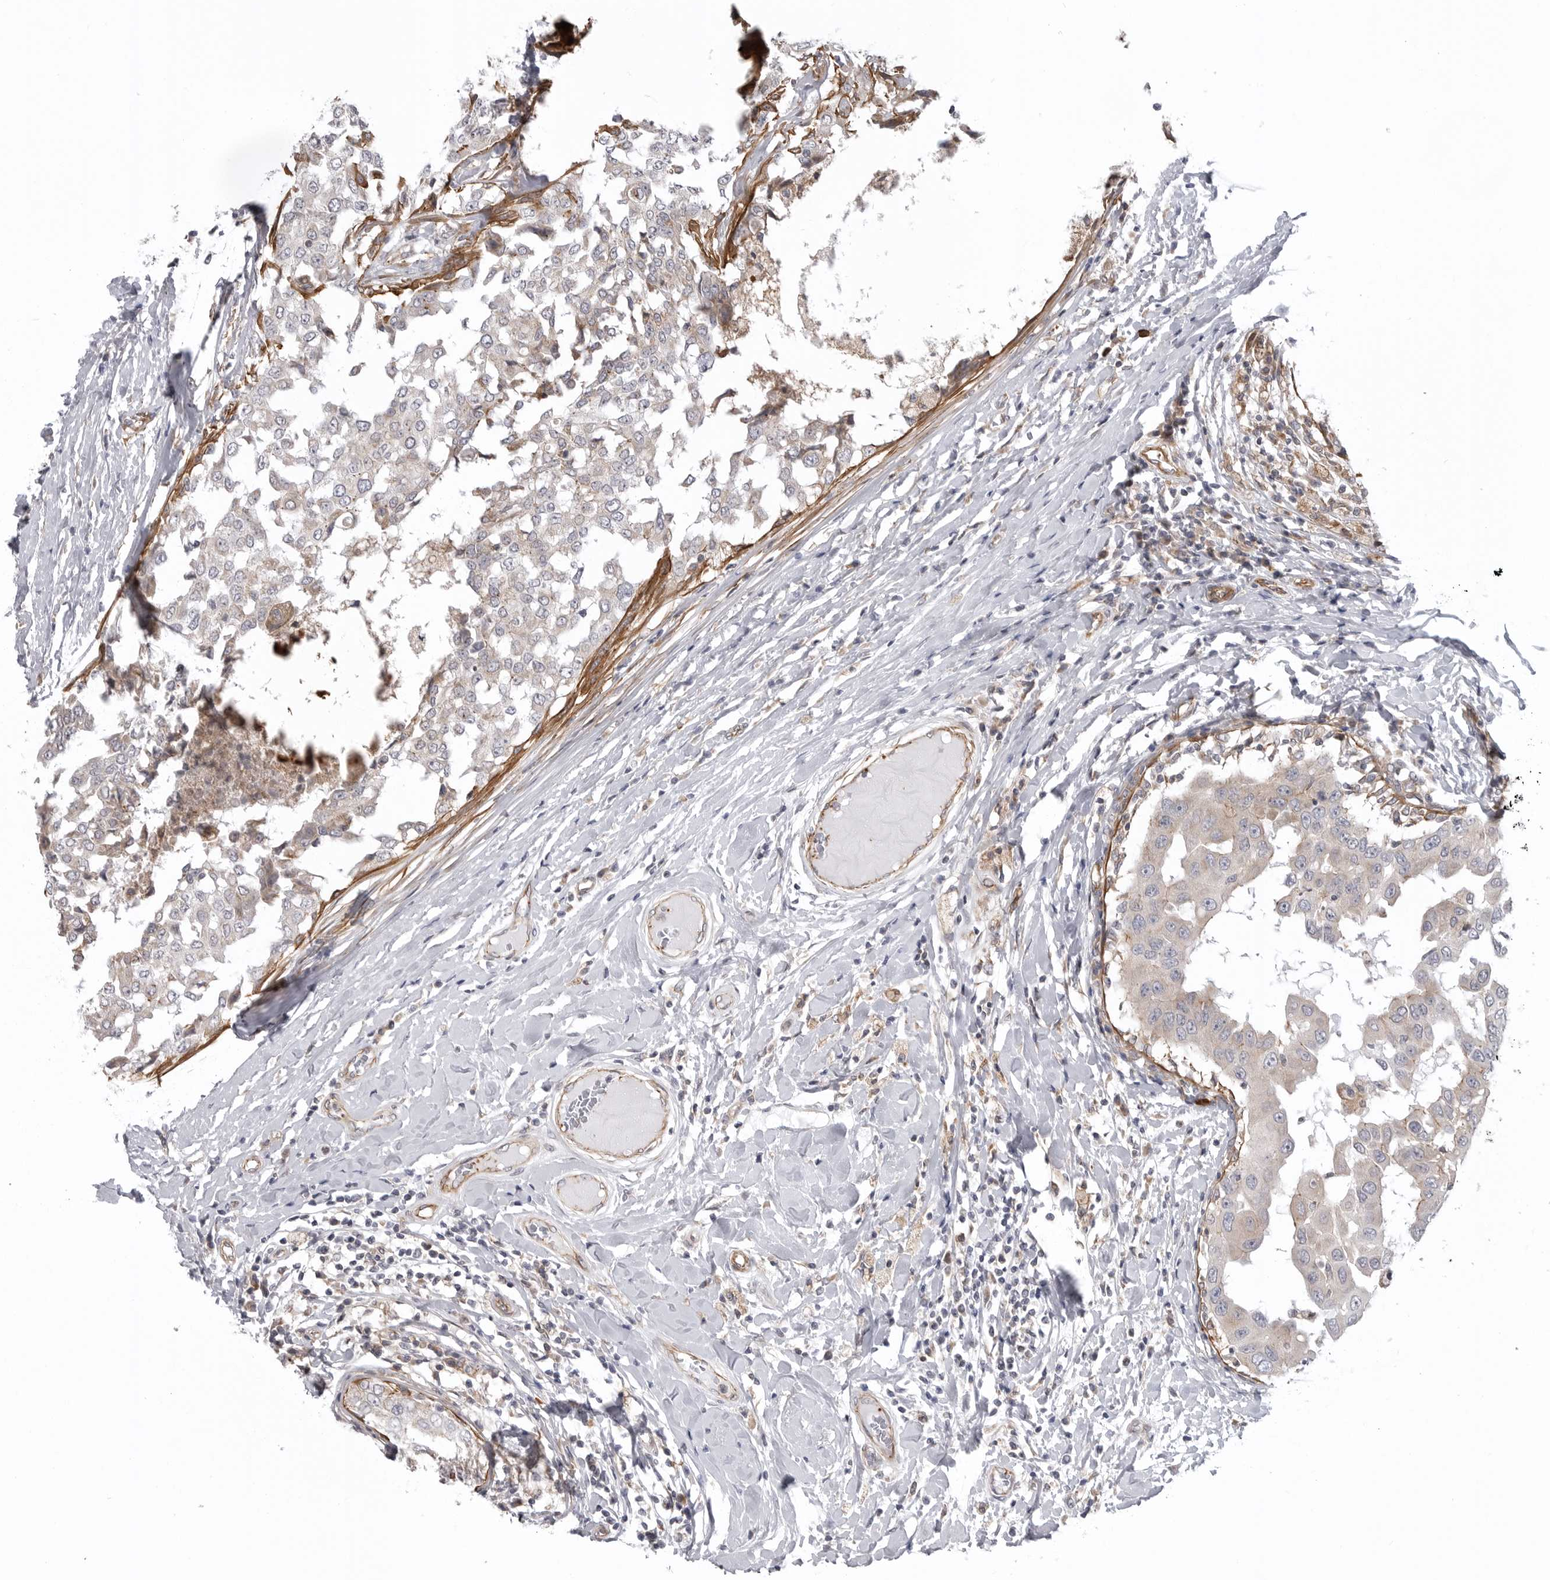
{"staining": {"intensity": "weak", "quantity": "<25%", "location": "cytoplasmic/membranous"}, "tissue": "breast cancer", "cell_type": "Tumor cells", "image_type": "cancer", "snomed": [{"axis": "morphology", "description": "Duct carcinoma"}, {"axis": "topography", "description": "Breast"}], "caption": "Immunohistochemical staining of infiltrating ductal carcinoma (breast) shows no significant expression in tumor cells.", "gene": "SCP2", "patient": {"sex": "female", "age": 27}}